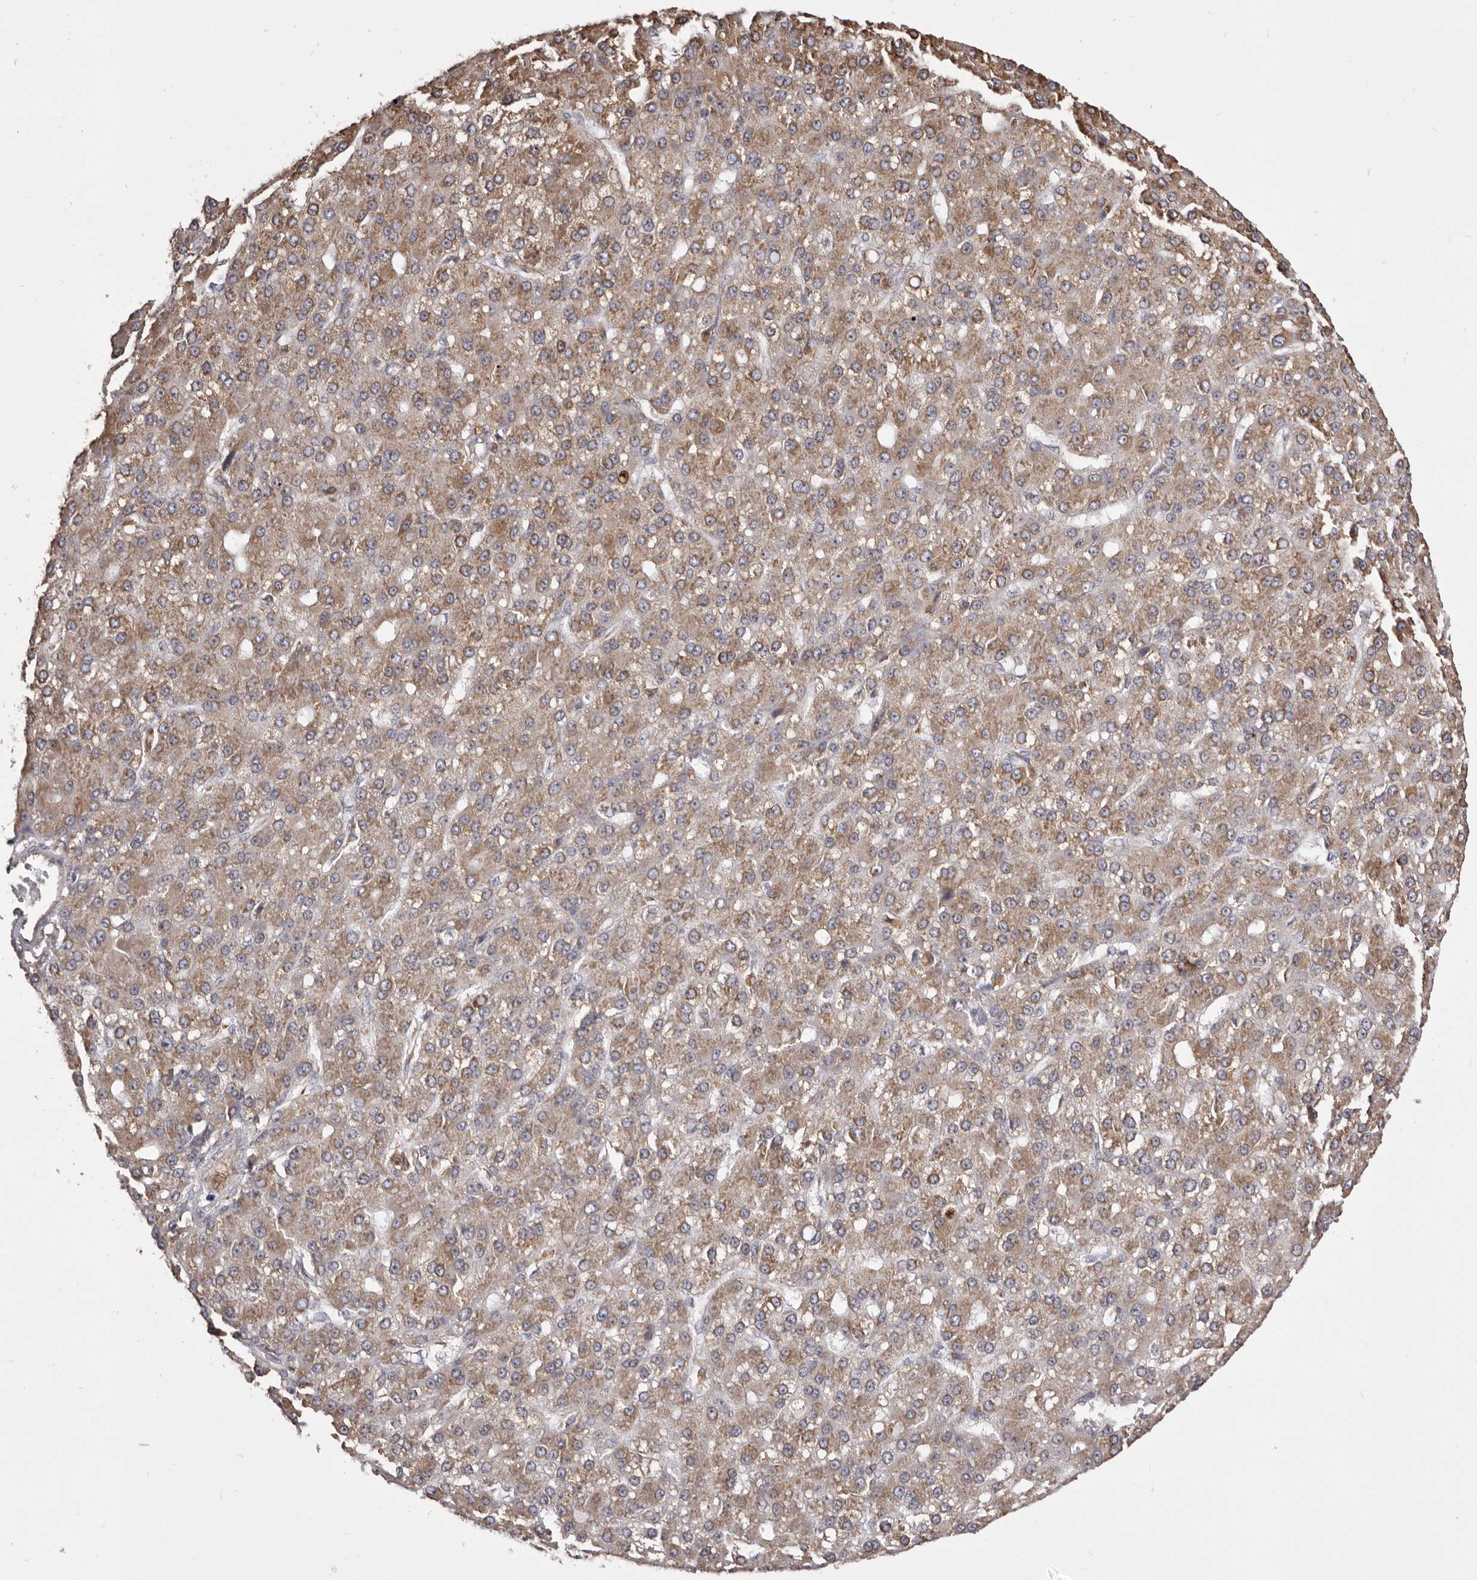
{"staining": {"intensity": "moderate", "quantity": ">75%", "location": "cytoplasmic/membranous"}, "tissue": "liver cancer", "cell_type": "Tumor cells", "image_type": "cancer", "snomed": [{"axis": "morphology", "description": "Carcinoma, Hepatocellular, NOS"}, {"axis": "topography", "description": "Liver"}], "caption": "High-magnification brightfield microscopy of liver hepatocellular carcinoma stained with DAB (brown) and counterstained with hematoxylin (blue). tumor cells exhibit moderate cytoplasmic/membranous positivity is appreciated in approximately>75% of cells. (Brightfield microscopy of DAB IHC at high magnification).", "gene": "QRSL1", "patient": {"sex": "male", "age": 67}}